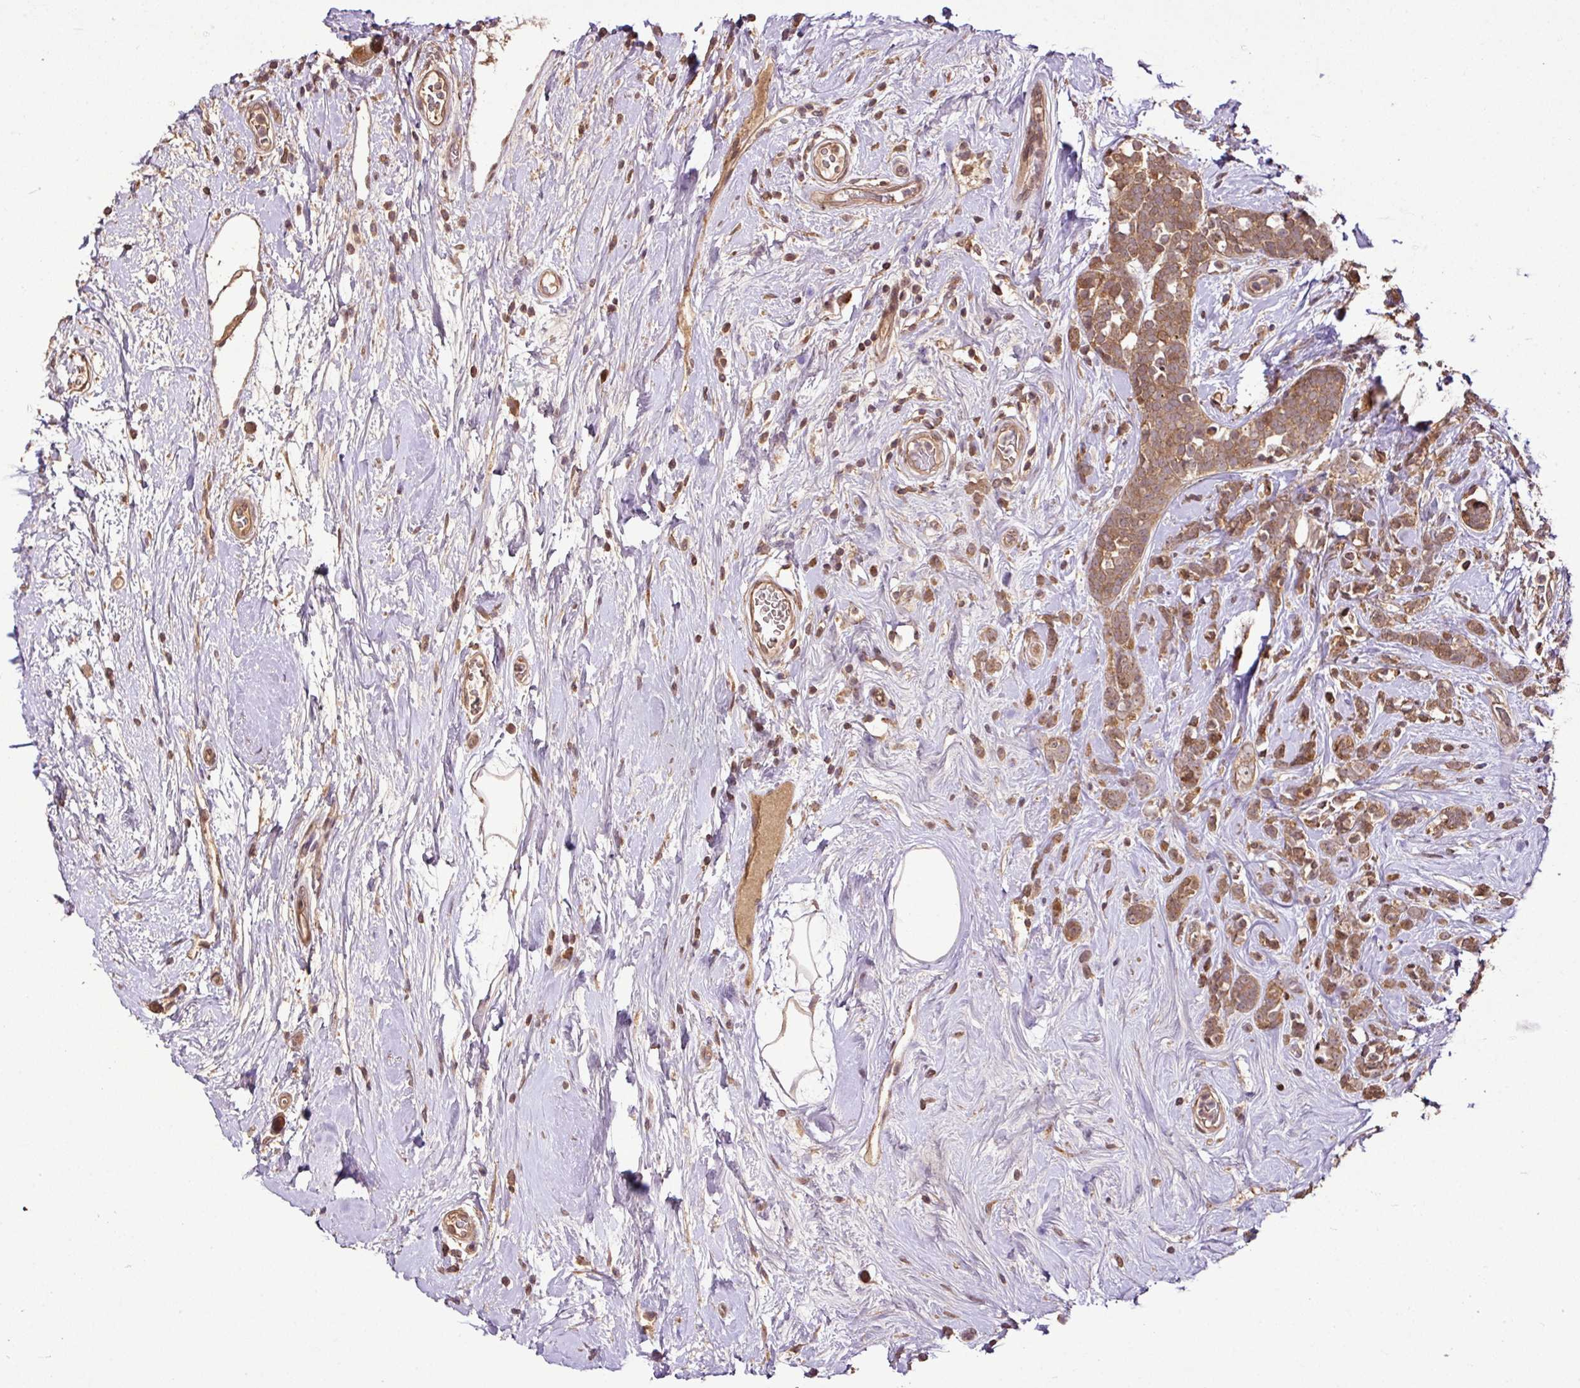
{"staining": {"intensity": "moderate", "quantity": ">75%", "location": "cytoplasmic/membranous,nuclear"}, "tissue": "breast cancer", "cell_type": "Tumor cells", "image_type": "cancer", "snomed": [{"axis": "morphology", "description": "Duct carcinoma"}, {"axis": "topography", "description": "Breast"}], "caption": "The histopathology image displays a brown stain indicating the presence of a protein in the cytoplasmic/membranous and nuclear of tumor cells in breast invasive ductal carcinoma.", "gene": "FAIM", "patient": {"sex": "female", "age": 75}}